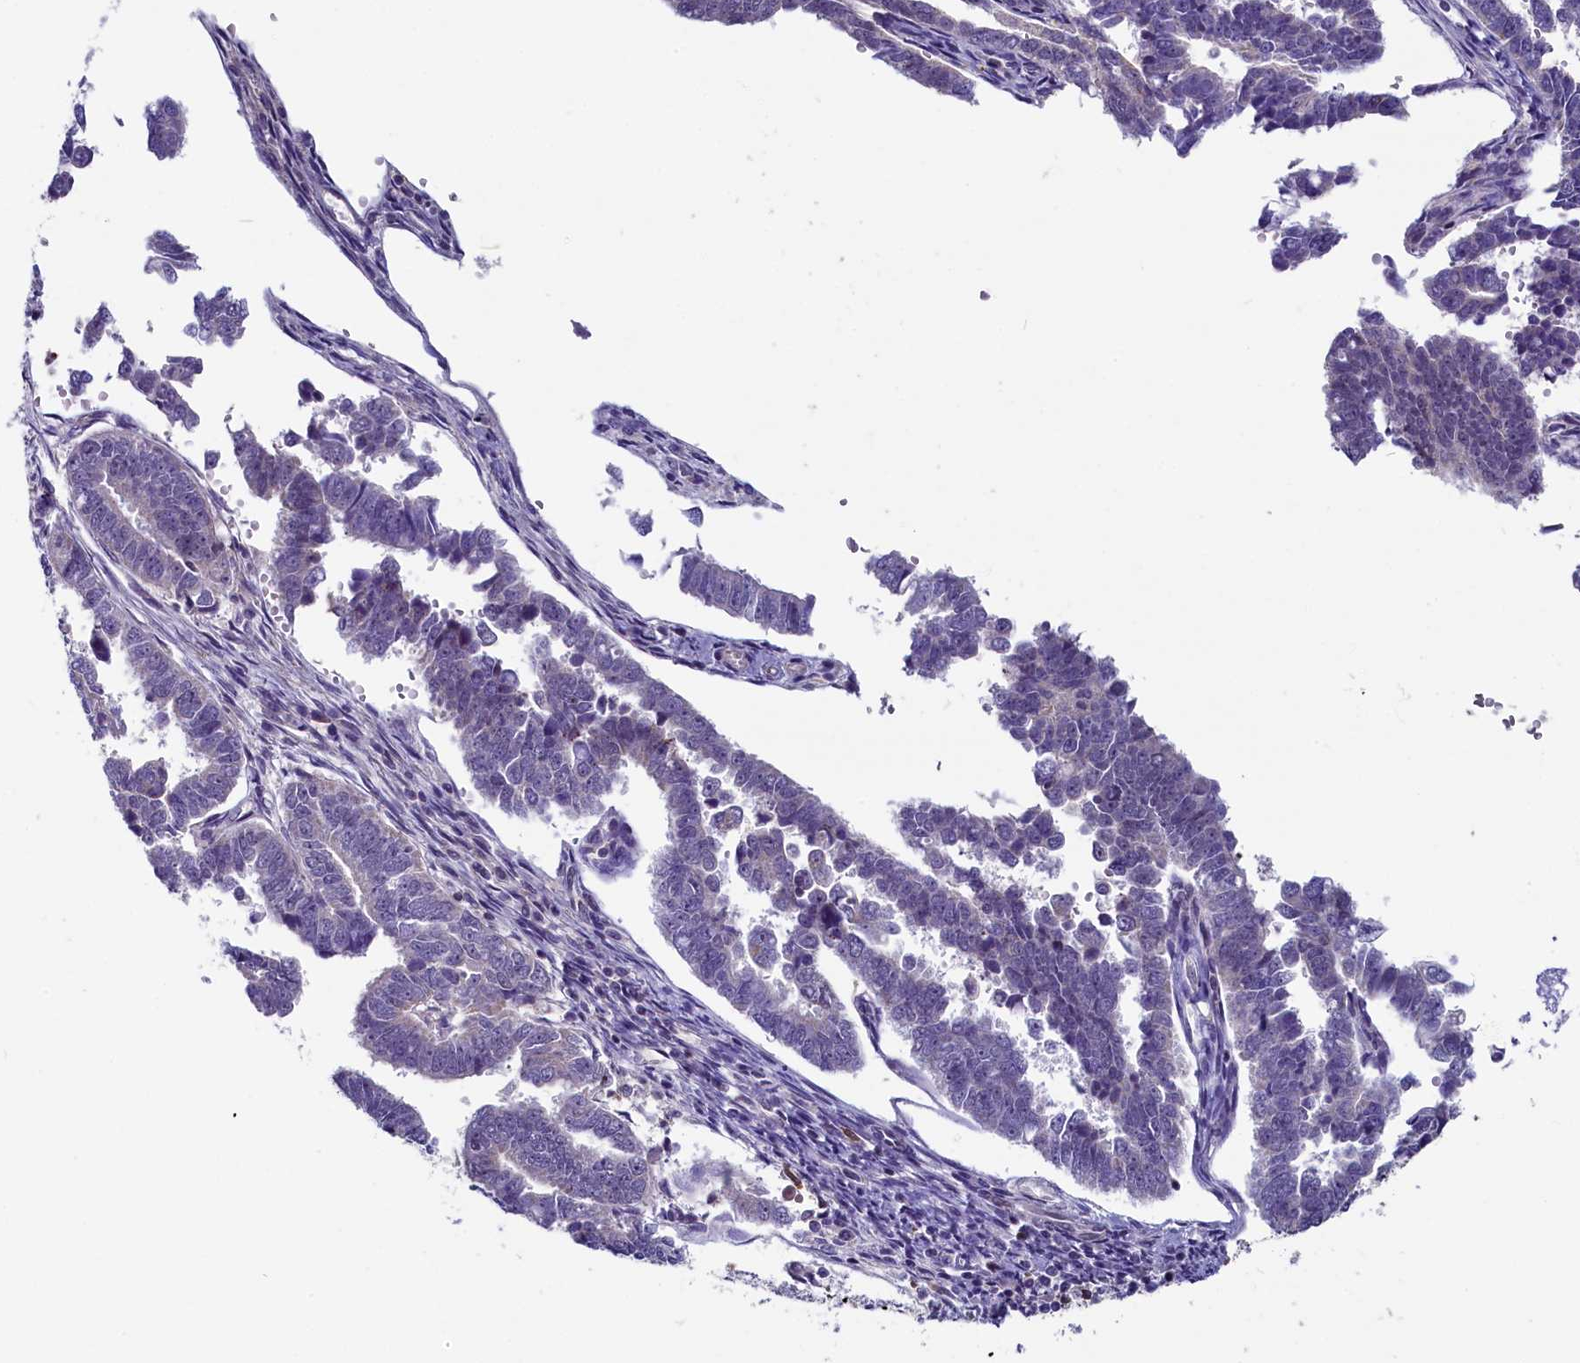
{"staining": {"intensity": "negative", "quantity": "none", "location": "none"}, "tissue": "endometrial cancer", "cell_type": "Tumor cells", "image_type": "cancer", "snomed": [{"axis": "morphology", "description": "Adenocarcinoma, NOS"}, {"axis": "topography", "description": "Endometrium"}], "caption": "Immunohistochemistry (IHC) of endometrial cancer shows no positivity in tumor cells. (Immunohistochemistry (IHC), brightfield microscopy, high magnification).", "gene": "CIAPIN1", "patient": {"sex": "female", "age": 75}}